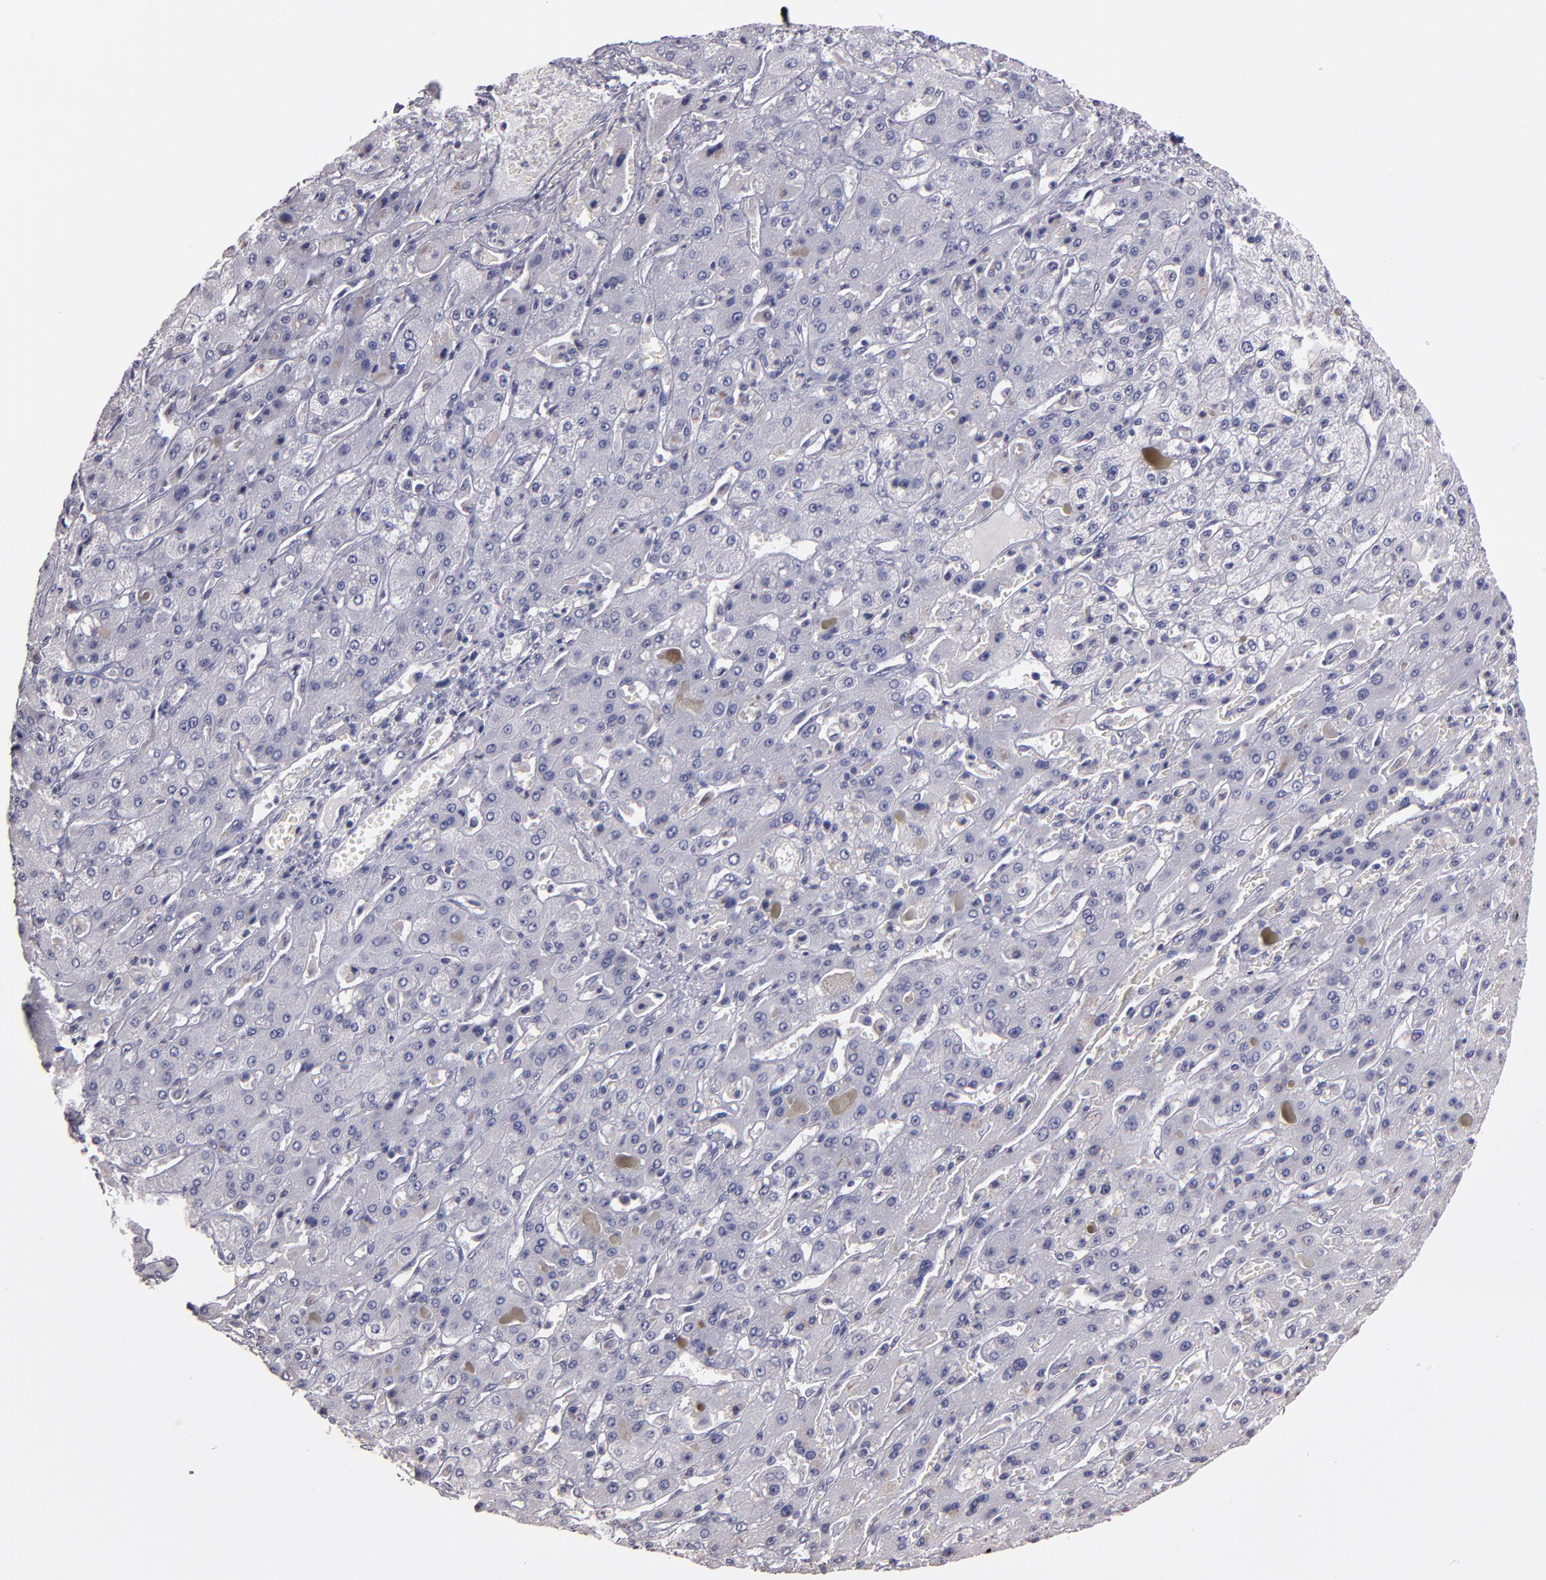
{"staining": {"intensity": "negative", "quantity": "none", "location": "none"}, "tissue": "liver cancer", "cell_type": "Tumor cells", "image_type": "cancer", "snomed": [{"axis": "morphology", "description": "Cholangiocarcinoma"}, {"axis": "topography", "description": "Liver"}], "caption": "DAB (3,3'-diaminobenzidine) immunohistochemical staining of cholangiocarcinoma (liver) shows no significant staining in tumor cells.", "gene": "SOX10", "patient": {"sex": "female", "age": 52}}